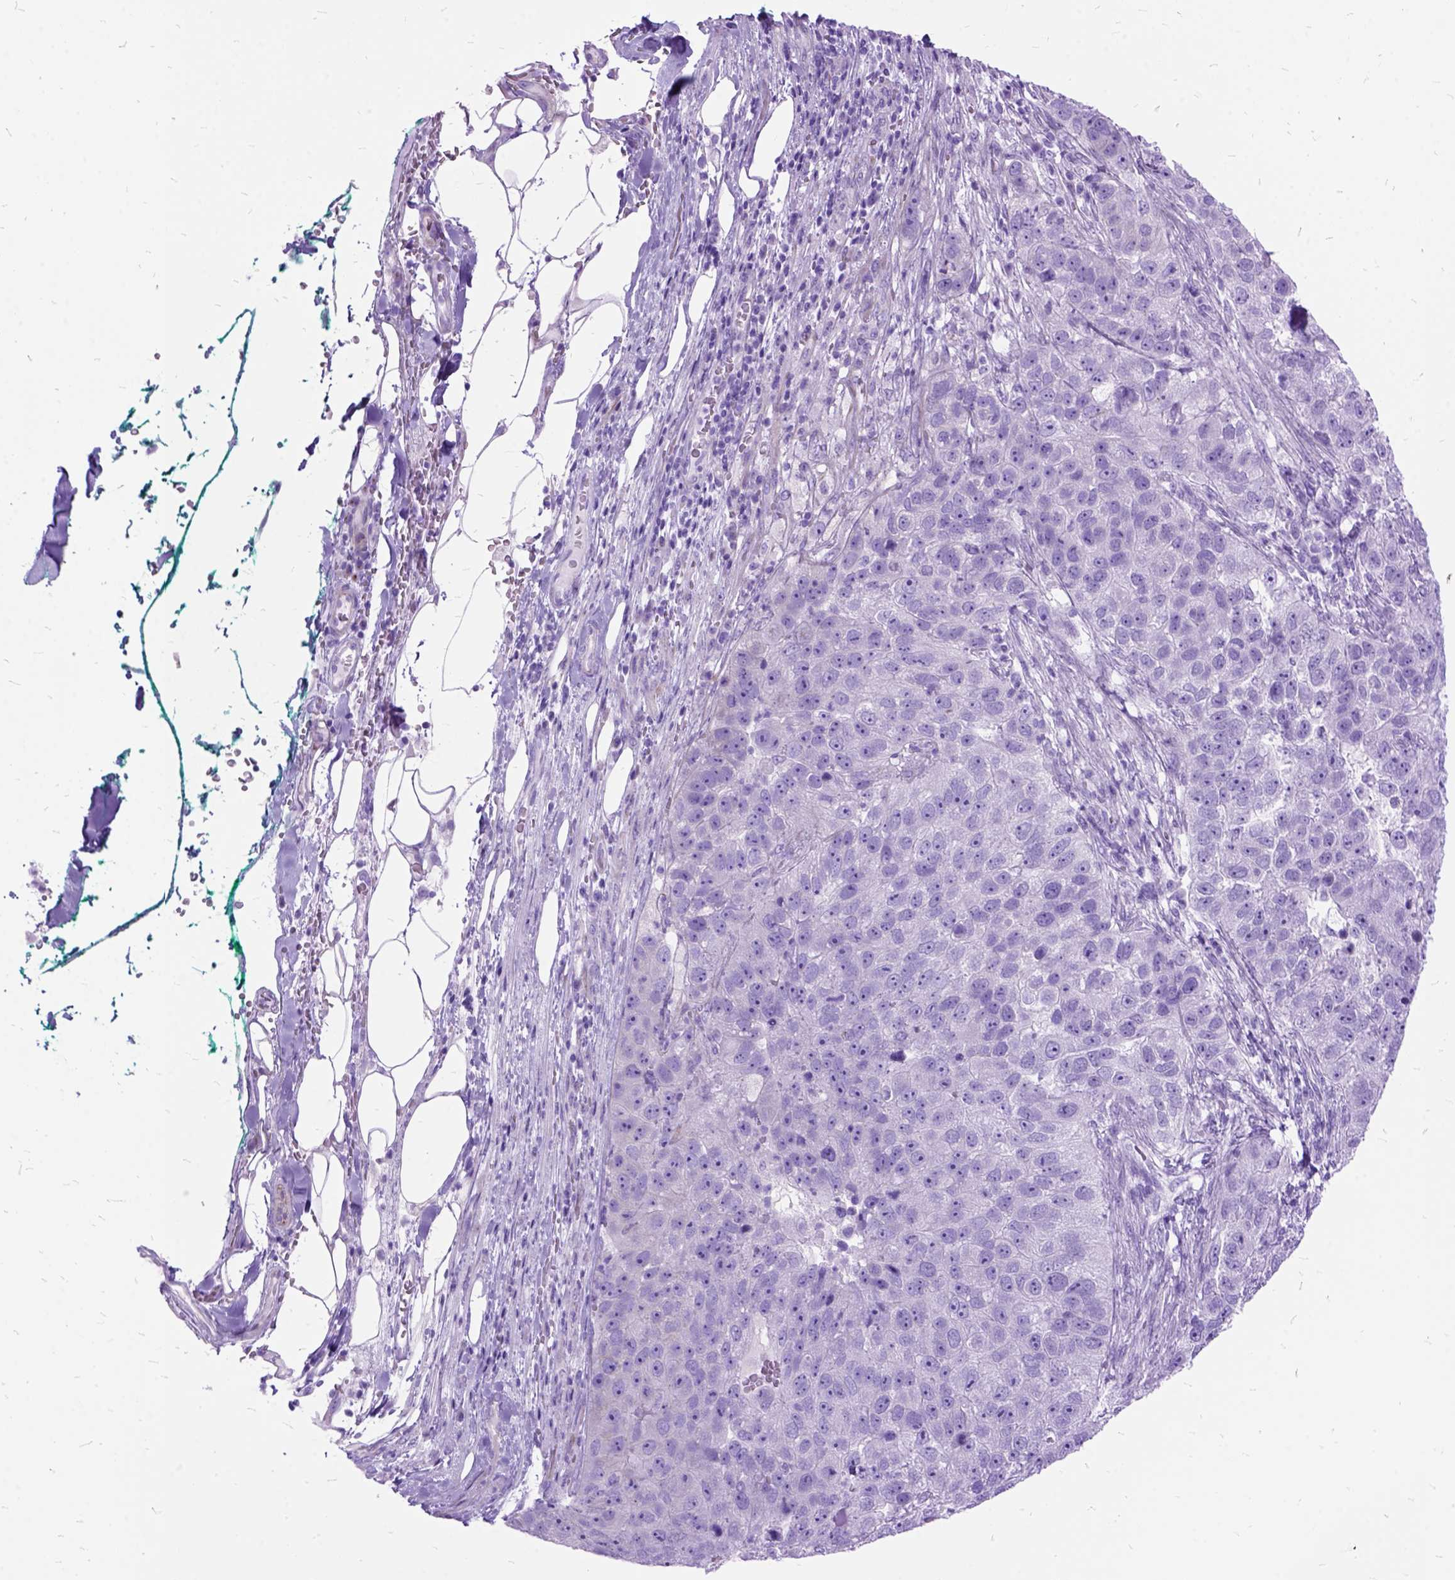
{"staining": {"intensity": "negative", "quantity": "none", "location": "none"}, "tissue": "pancreatic cancer", "cell_type": "Tumor cells", "image_type": "cancer", "snomed": [{"axis": "morphology", "description": "Adenocarcinoma, NOS"}, {"axis": "topography", "description": "Pancreas"}], "caption": "This is a micrograph of IHC staining of pancreatic cancer, which shows no positivity in tumor cells.", "gene": "DNAH2", "patient": {"sex": "female", "age": 61}}